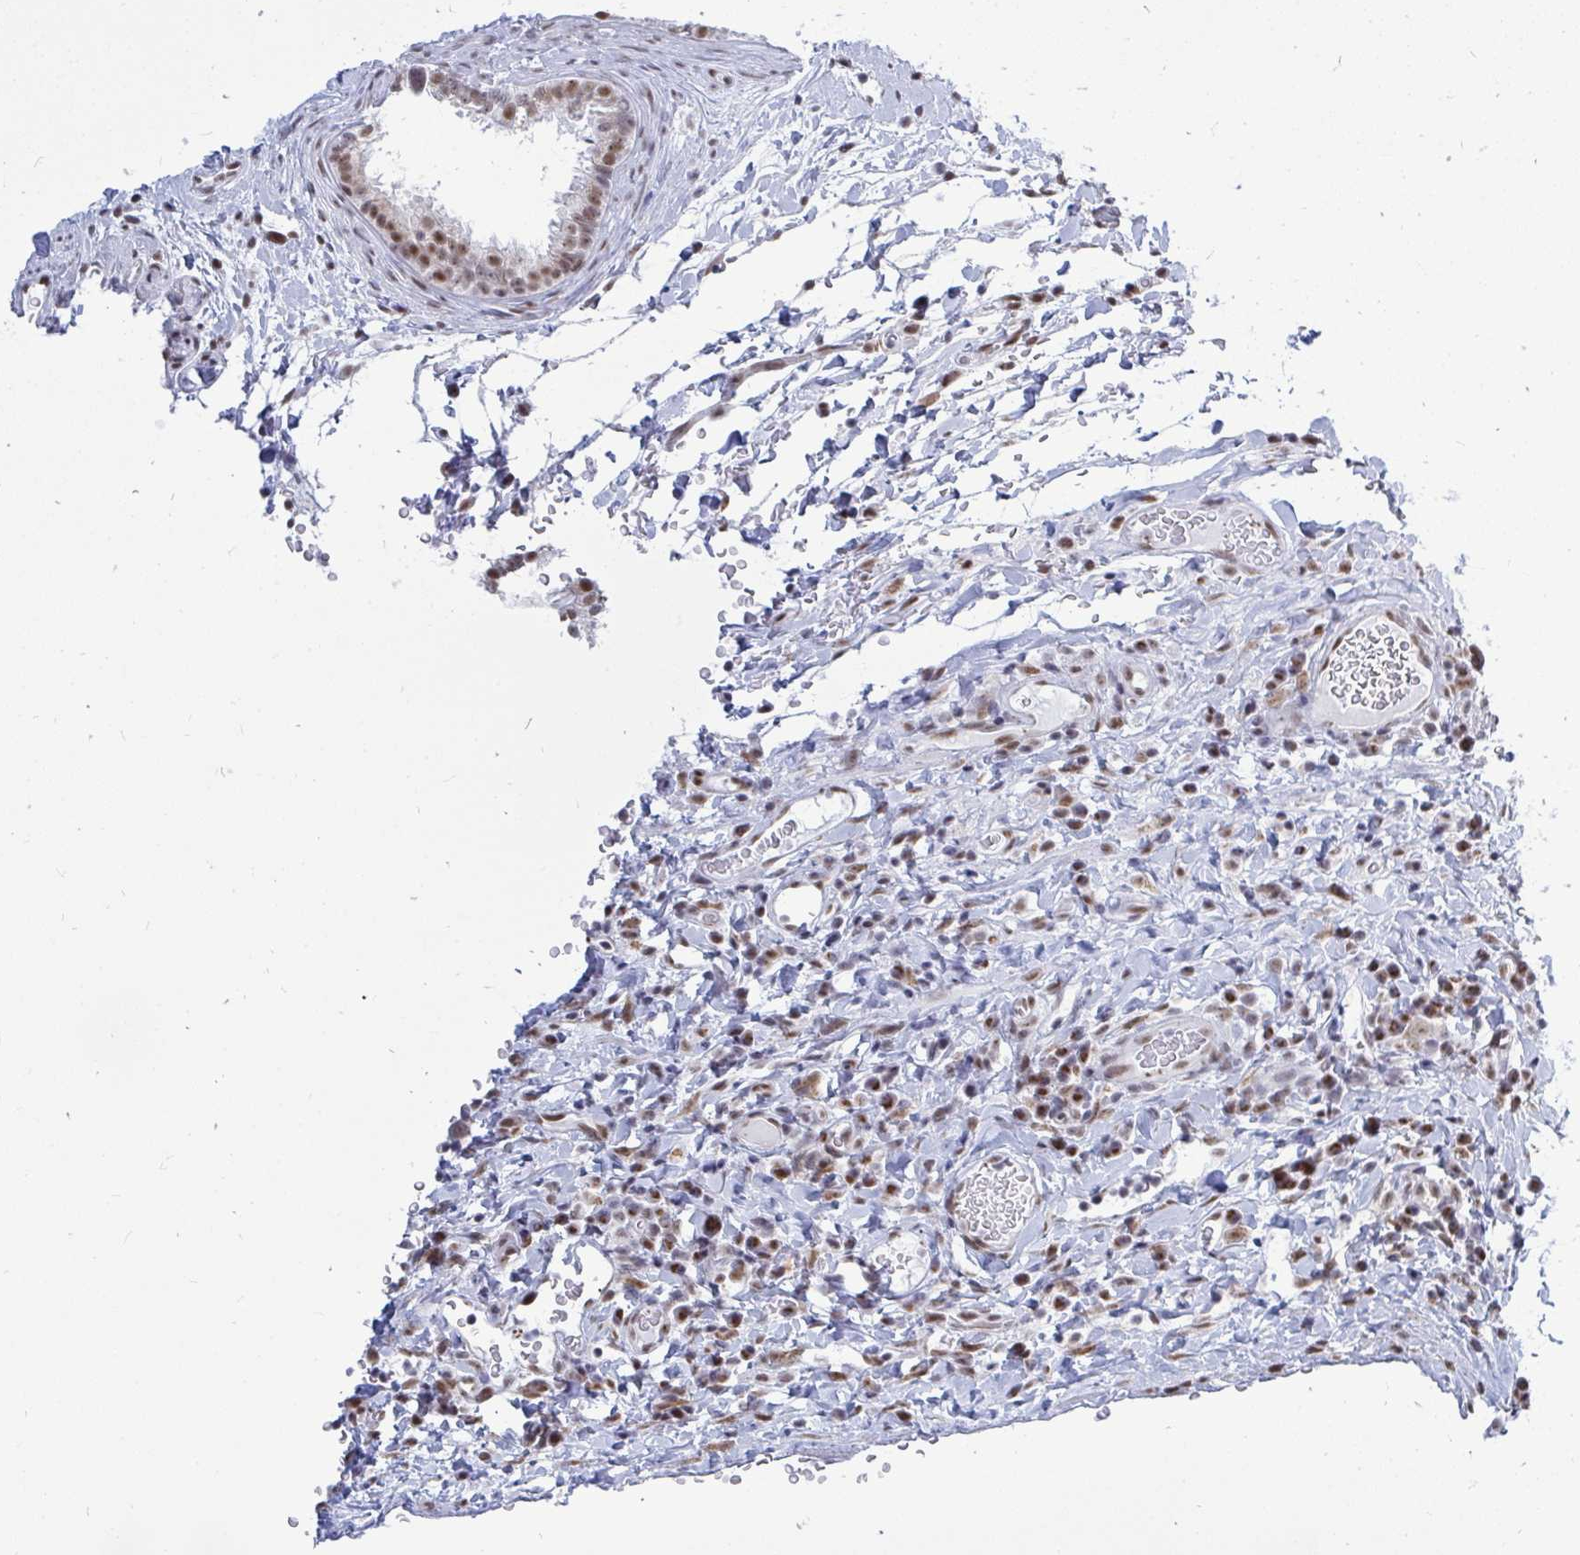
{"staining": {"intensity": "moderate", "quantity": ">75%", "location": "cytoplasmic/membranous,nuclear"}, "tissue": "epididymis", "cell_type": "Glandular cells", "image_type": "normal", "snomed": [{"axis": "morphology", "description": "Normal tissue, NOS"}, {"axis": "topography", "description": "Epididymis"}], "caption": "Brown immunohistochemical staining in normal epididymis shows moderate cytoplasmic/membranous,nuclear staining in about >75% of glandular cells.", "gene": "TRIP12", "patient": {"sex": "male", "age": 23}}